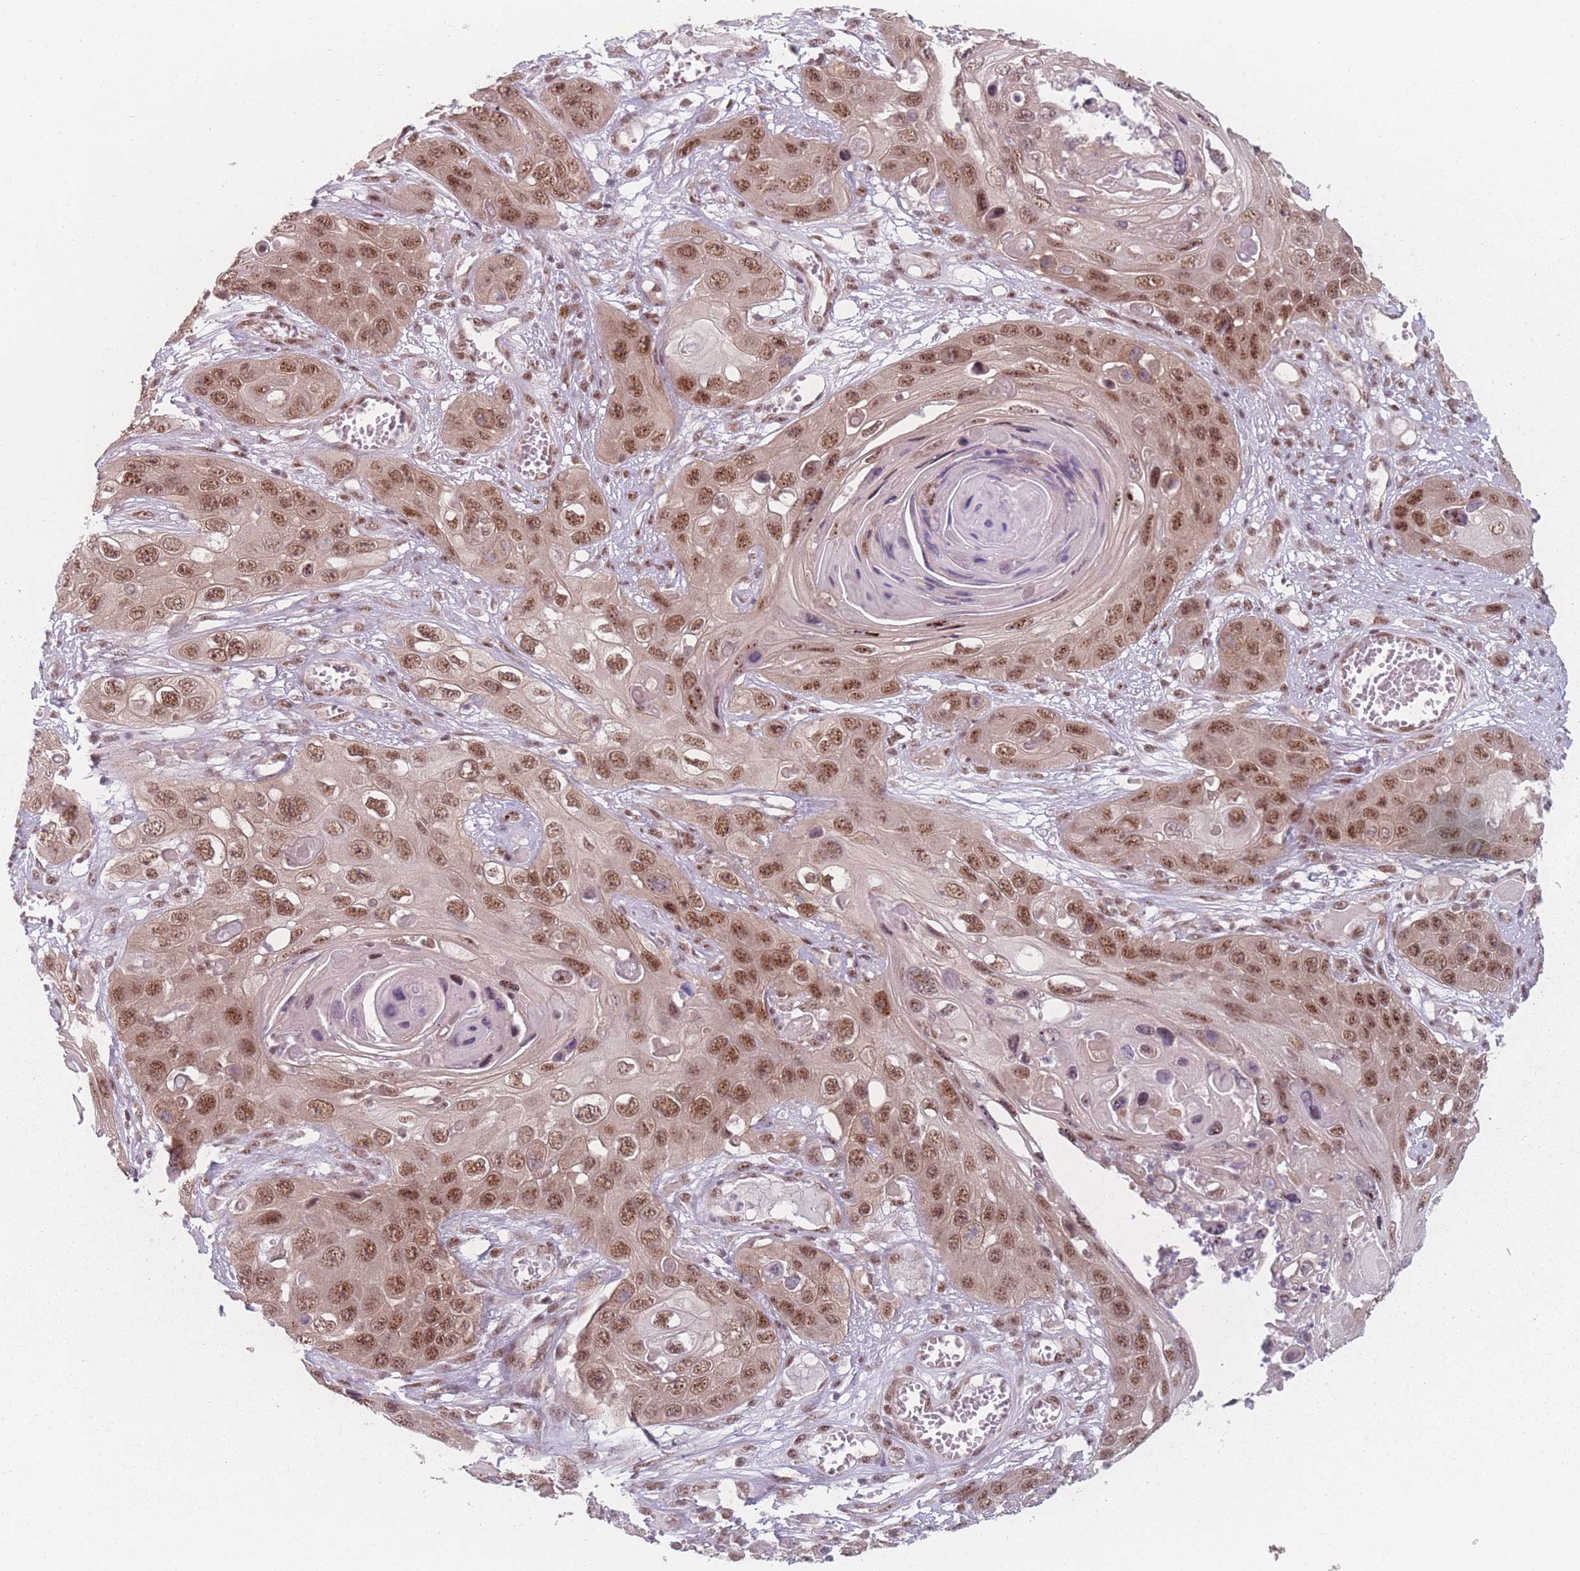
{"staining": {"intensity": "moderate", "quantity": ">75%", "location": "nuclear"}, "tissue": "skin cancer", "cell_type": "Tumor cells", "image_type": "cancer", "snomed": [{"axis": "morphology", "description": "Squamous cell carcinoma, NOS"}, {"axis": "topography", "description": "Skin"}], "caption": "Tumor cells show medium levels of moderate nuclear expression in about >75% of cells in skin cancer.", "gene": "ZC3H14", "patient": {"sex": "male", "age": 55}}